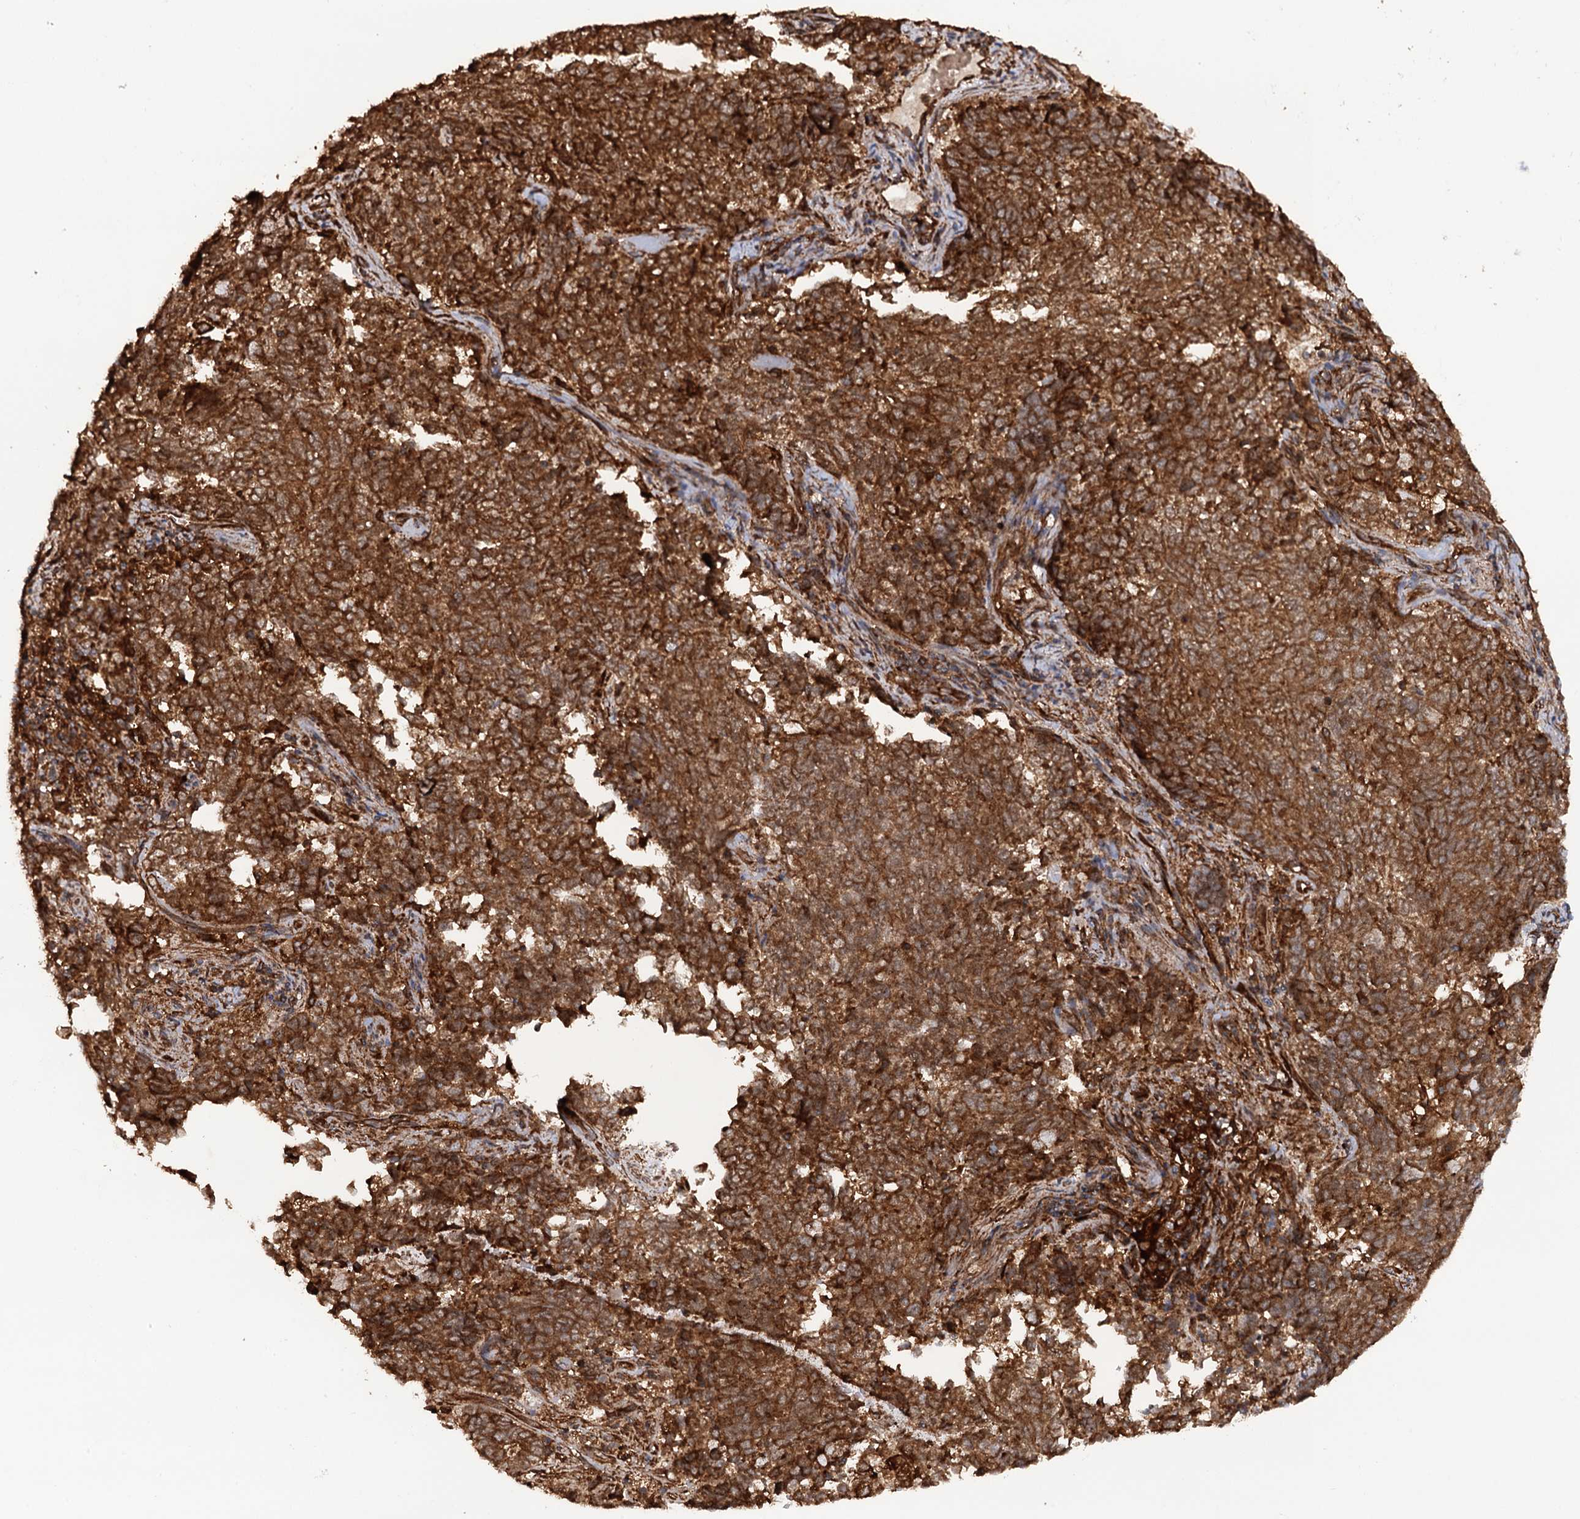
{"staining": {"intensity": "strong", "quantity": ">75%", "location": "cytoplasmic/membranous"}, "tissue": "endometrial cancer", "cell_type": "Tumor cells", "image_type": "cancer", "snomed": [{"axis": "morphology", "description": "Adenocarcinoma, NOS"}, {"axis": "topography", "description": "Endometrium"}], "caption": "Protein staining demonstrates strong cytoplasmic/membranous staining in approximately >75% of tumor cells in adenocarcinoma (endometrial).", "gene": "ATP8B4", "patient": {"sex": "female", "age": 80}}